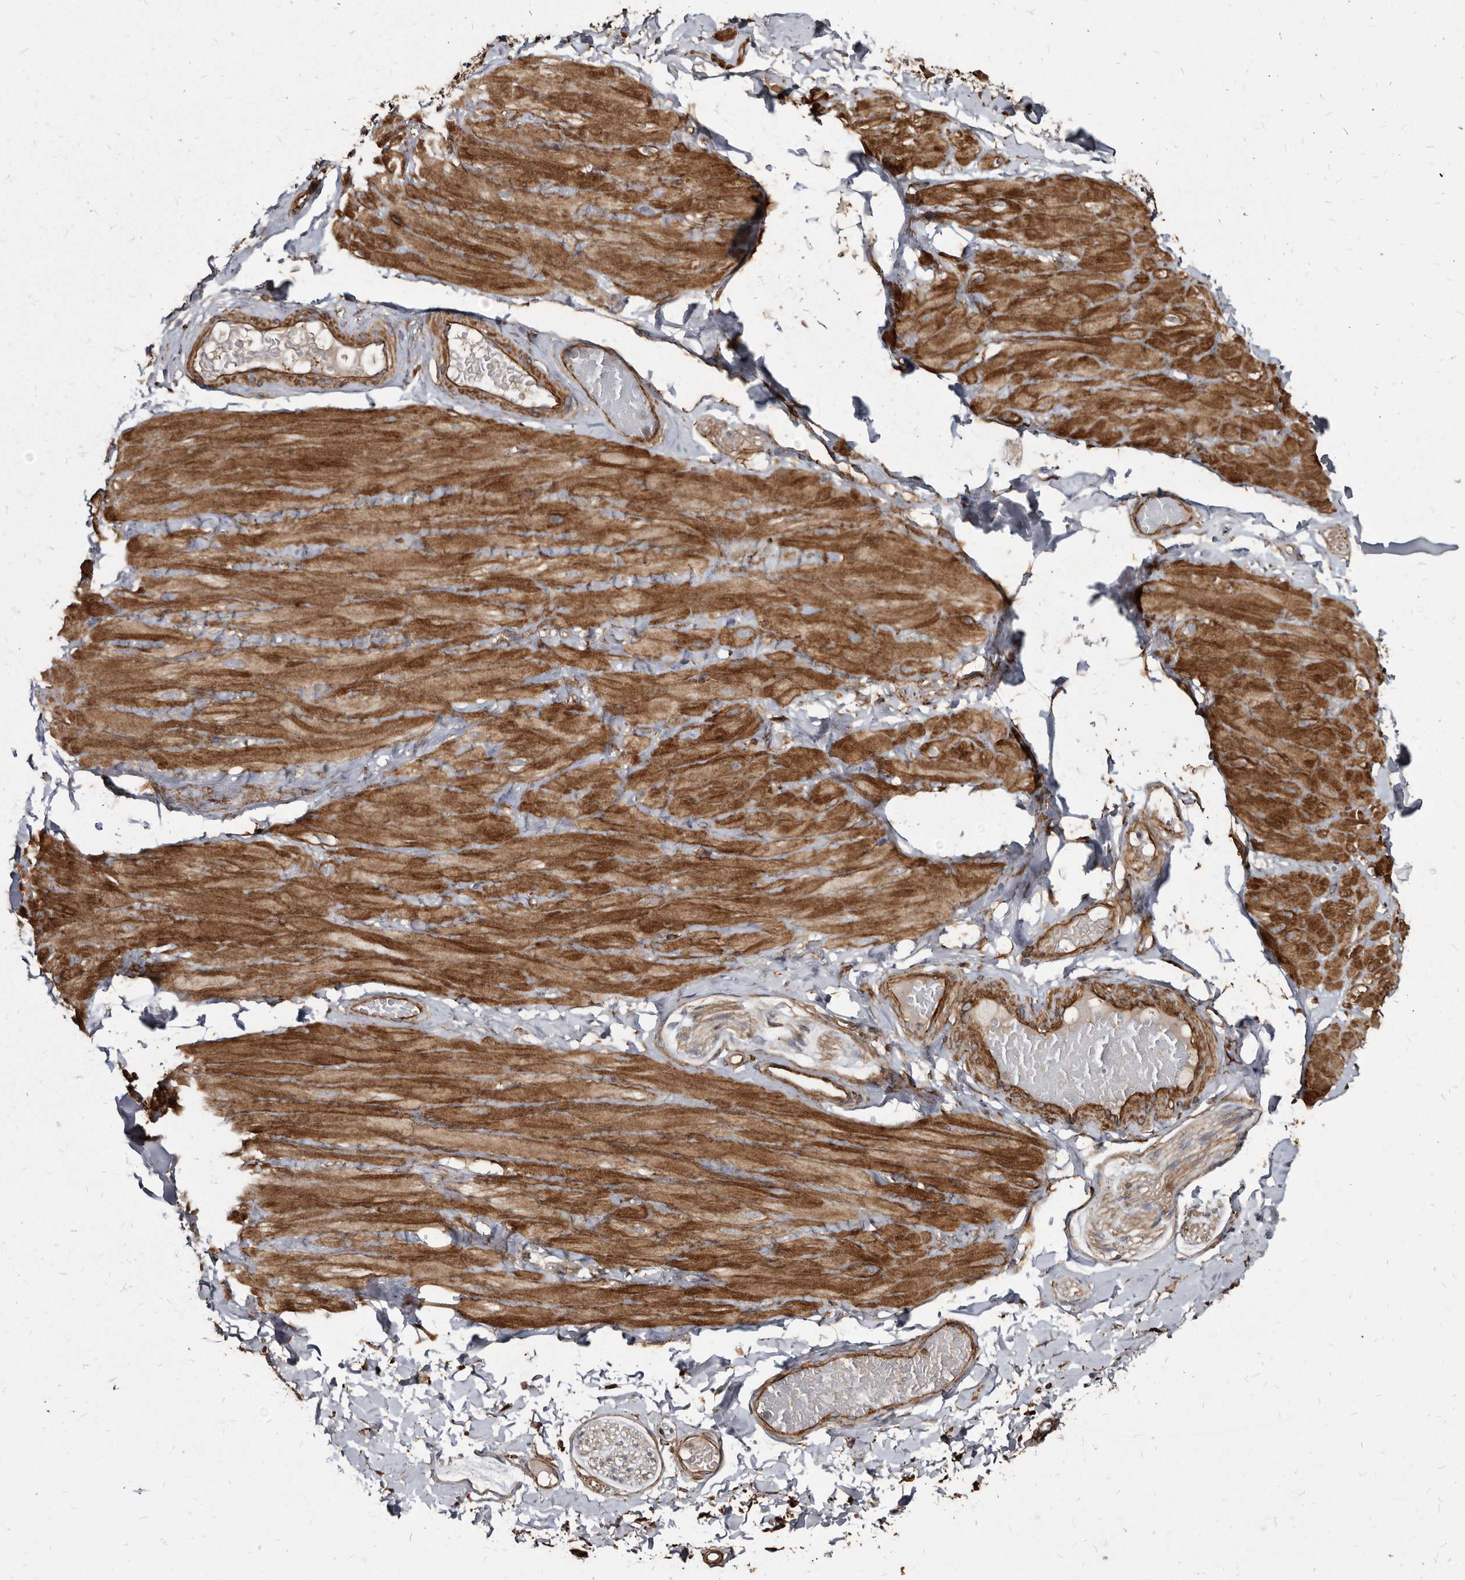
{"staining": {"intensity": "strong", "quantity": ">75%", "location": "cytoplasmic/membranous"}, "tissue": "adipose tissue", "cell_type": "Adipocytes", "image_type": "normal", "snomed": [{"axis": "morphology", "description": "Normal tissue, NOS"}, {"axis": "topography", "description": "Adipose tissue"}, {"axis": "topography", "description": "Vascular tissue"}, {"axis": "topography", "description": "Peripheral nerve tissue"}], "caption": "Adipocytes display high levels of strong cytoplasmic/membranous positivity in about >75% of cells in normal adipose tissue. The staining was performed using DAB (3,3'-diaminobenzidine), with brown indicating positive protein expression. Nuclei are stained blue with hematoxylin.", "gene": "KCTD20", "patient": {"sex": "male", "age": 25}}